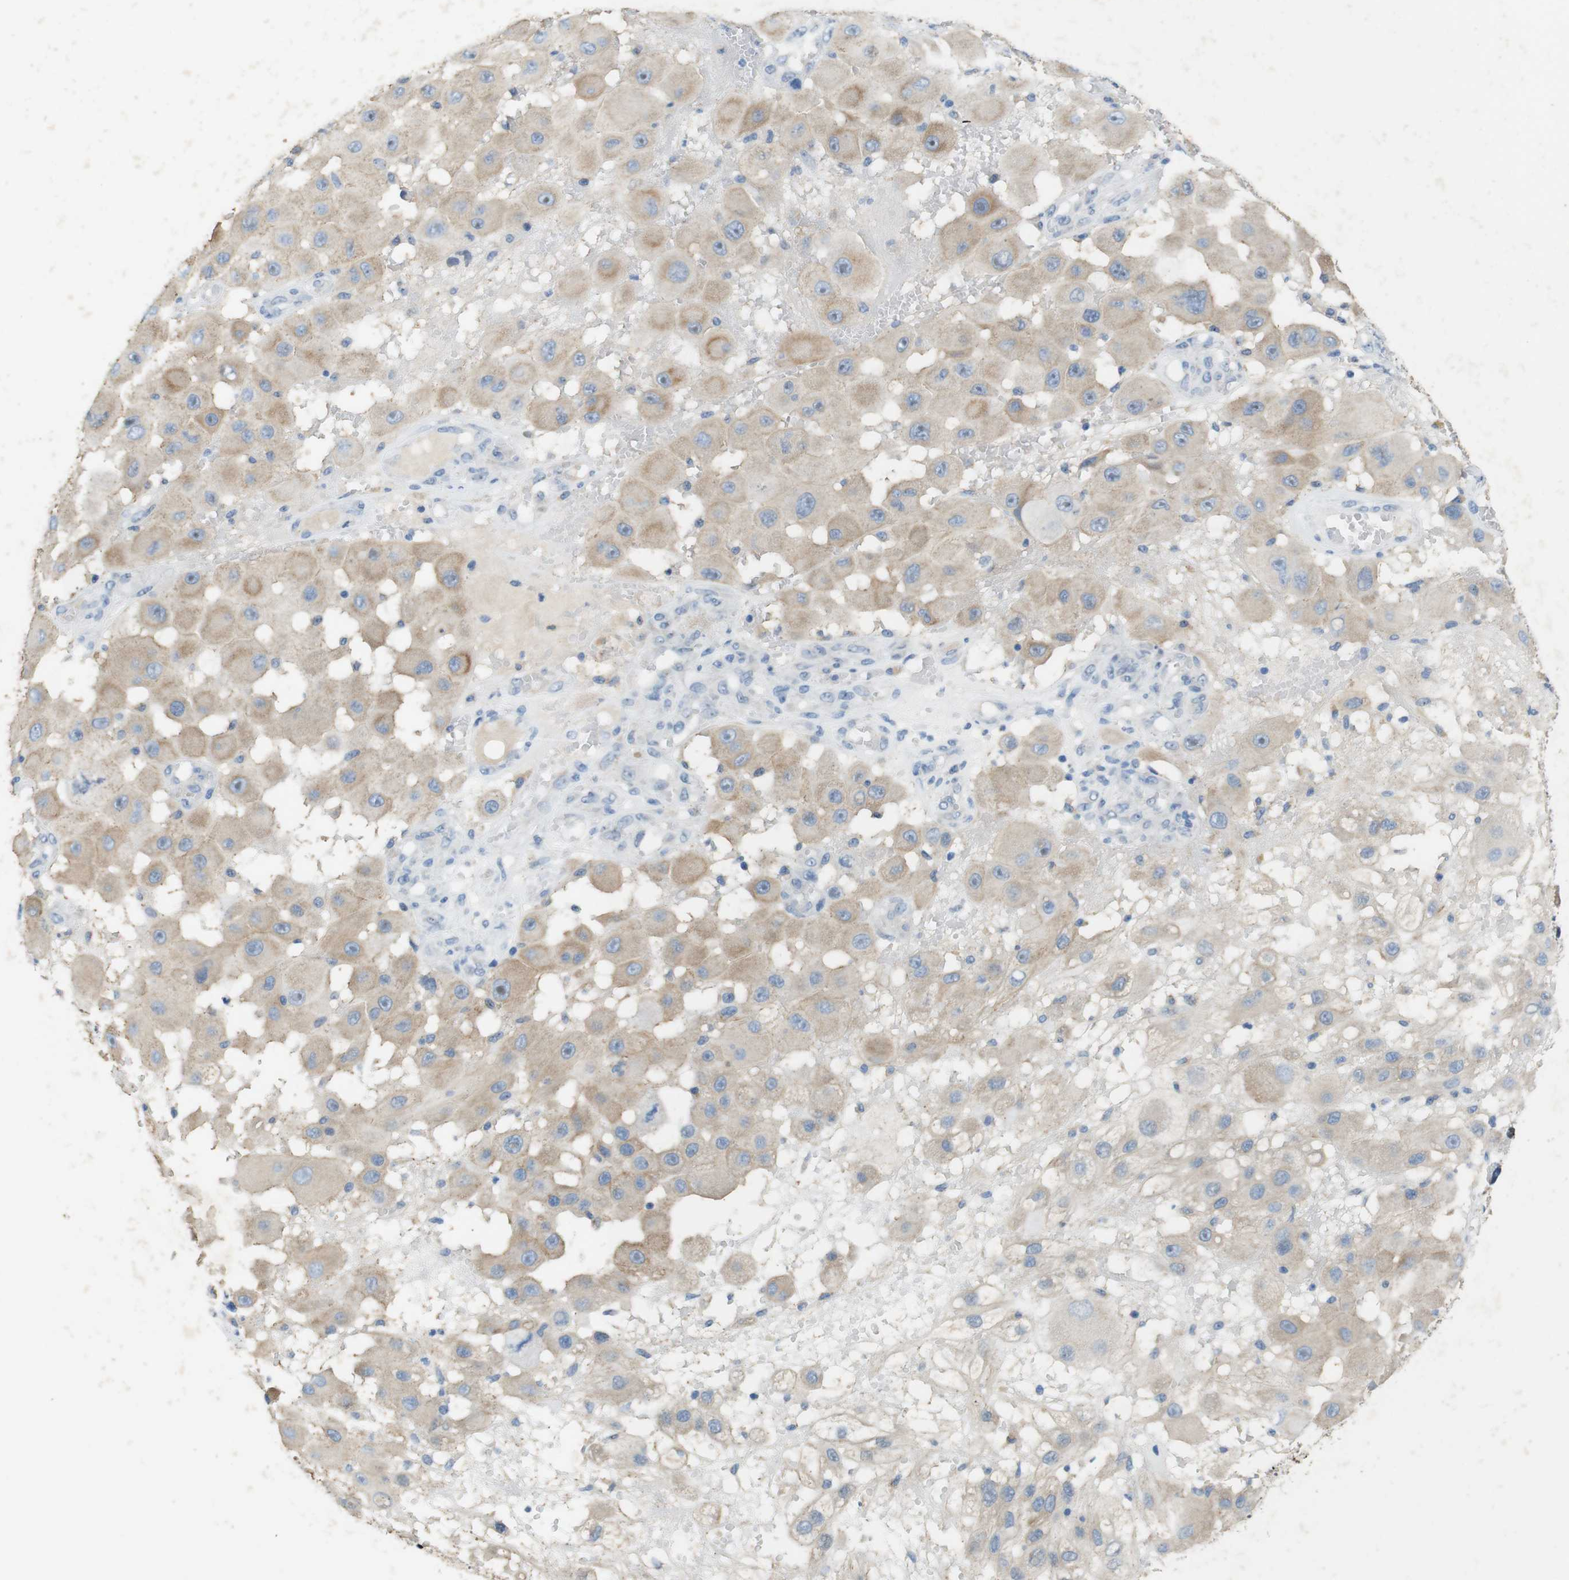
{"staining": {"intensity": "weak", "quantity": ">75%", "location": "cytoplasmic/membranous"}, "tissue": "melanoma", "cell_type": "Tumor cells", "image_type": "cancer", "snomed": [{"axis": "morphology", "description": "Malignant melanoma, NOS"}, {"axis": "topography", "description": "Skin"}], "caption": "The histopathology image displays staining of malignant melanoma, revealing weak cytoplasmic/membranous protein expression (brown color) within tumor cells.", "gene": "TJP3", "patient": {"sex": "female", "age": 81}}